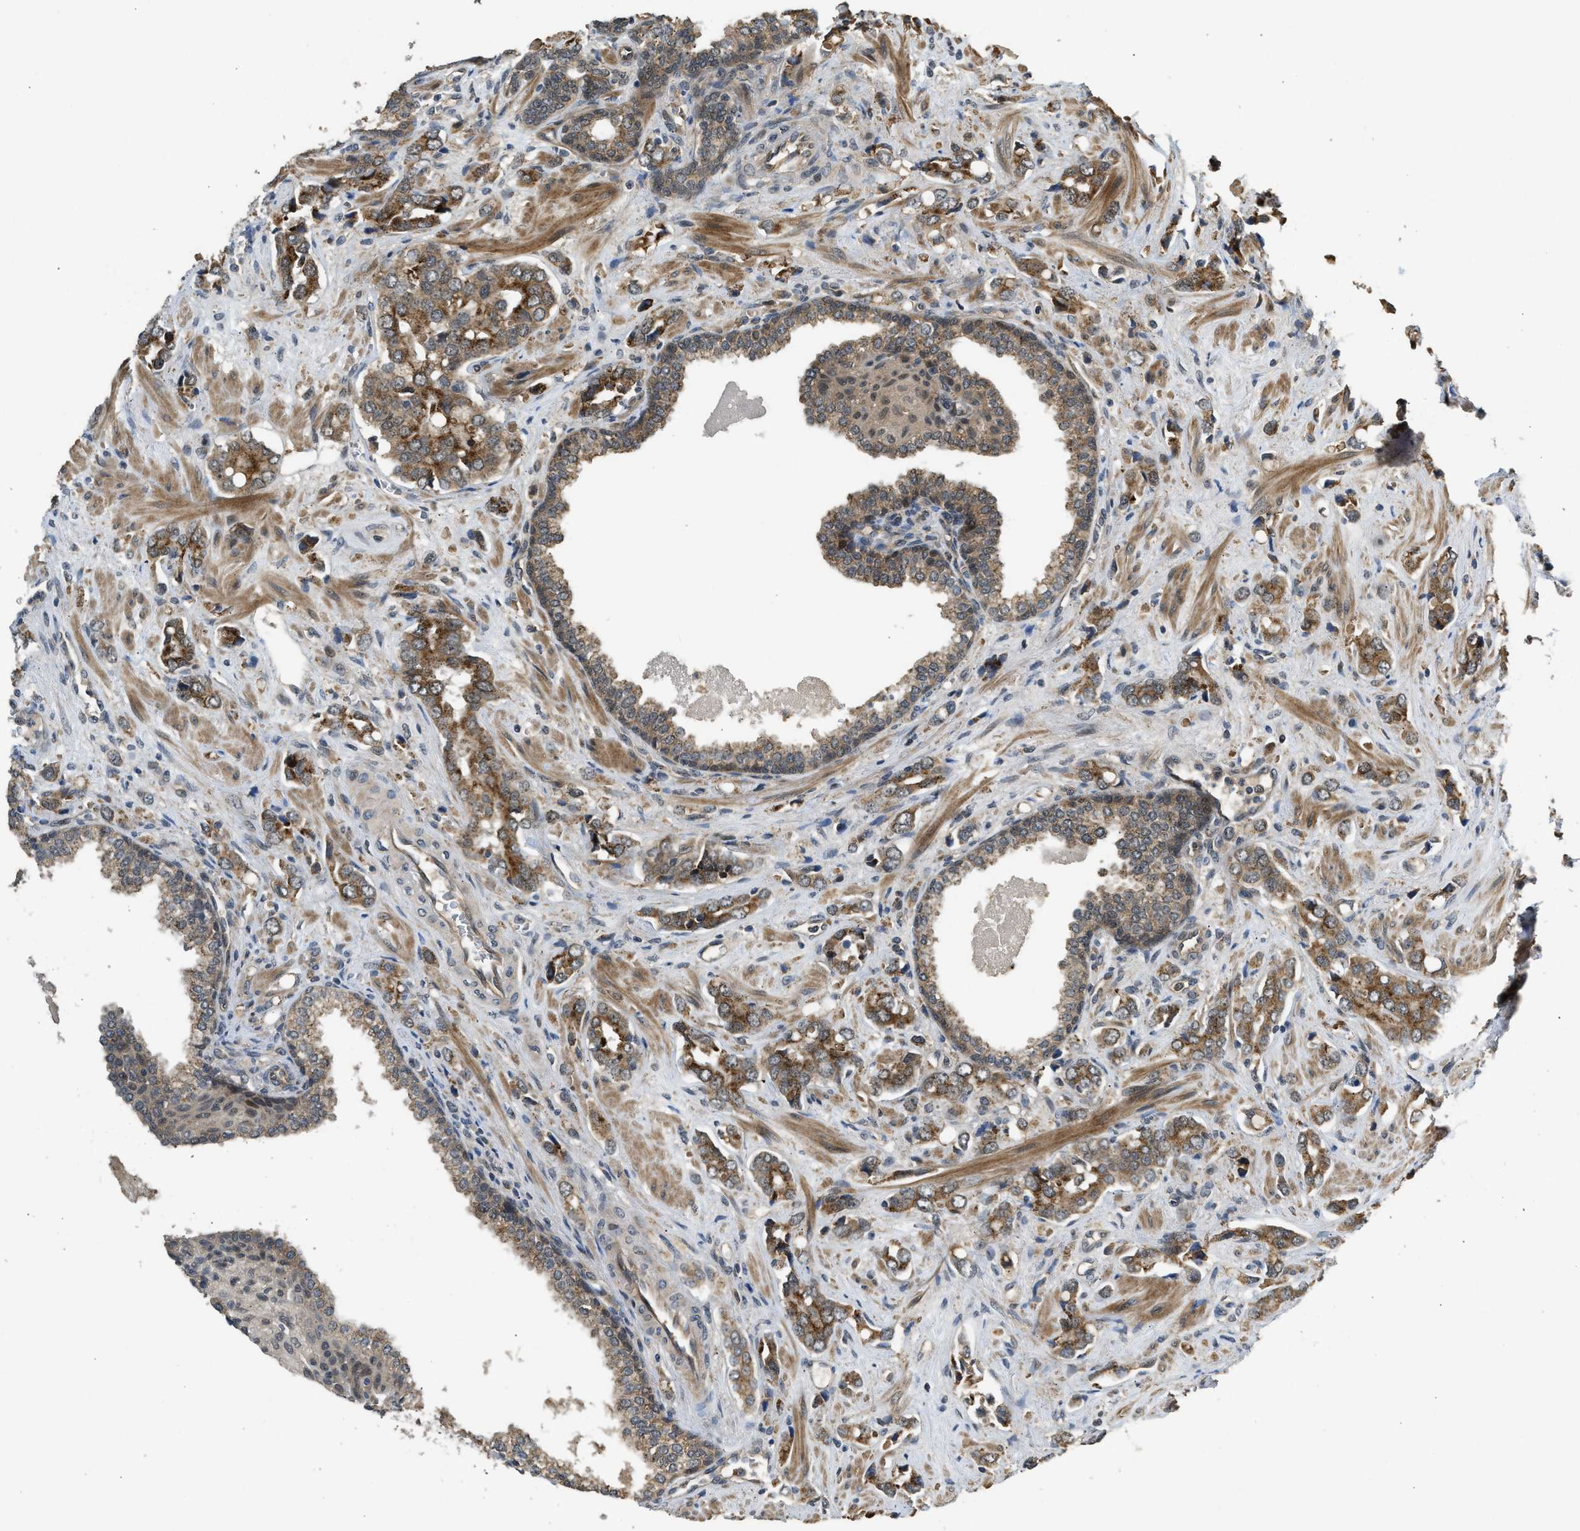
{"staining": {"intensity": "moderate", "quantity": ">75%", "location": "cytoplasmic/membranous"}, "tissue": "prostate cancer", "cell_type": "Tumor cells", "image_type": "cancer", "snomed": [{"axis": "morphology", "description": "Adenocarcinoma, High grade"}, {"axis": "topography", "description": "Prostate"}], "caption": "High-magnification brightfield microscopy of high-grade adenocarcinoma (prostate) stained with DAB (3,3'-diaminobenzidine) (brown) and counterstained with hematoxylin (blue). tumor cells exhibit moderate cytoplasmic/membranous staining is identified in approximately>75% of cells. (IHC, brightfield microscopy, high magnification).", "gene": "GET1", "patient": {"sex": "male", "age": 52}}